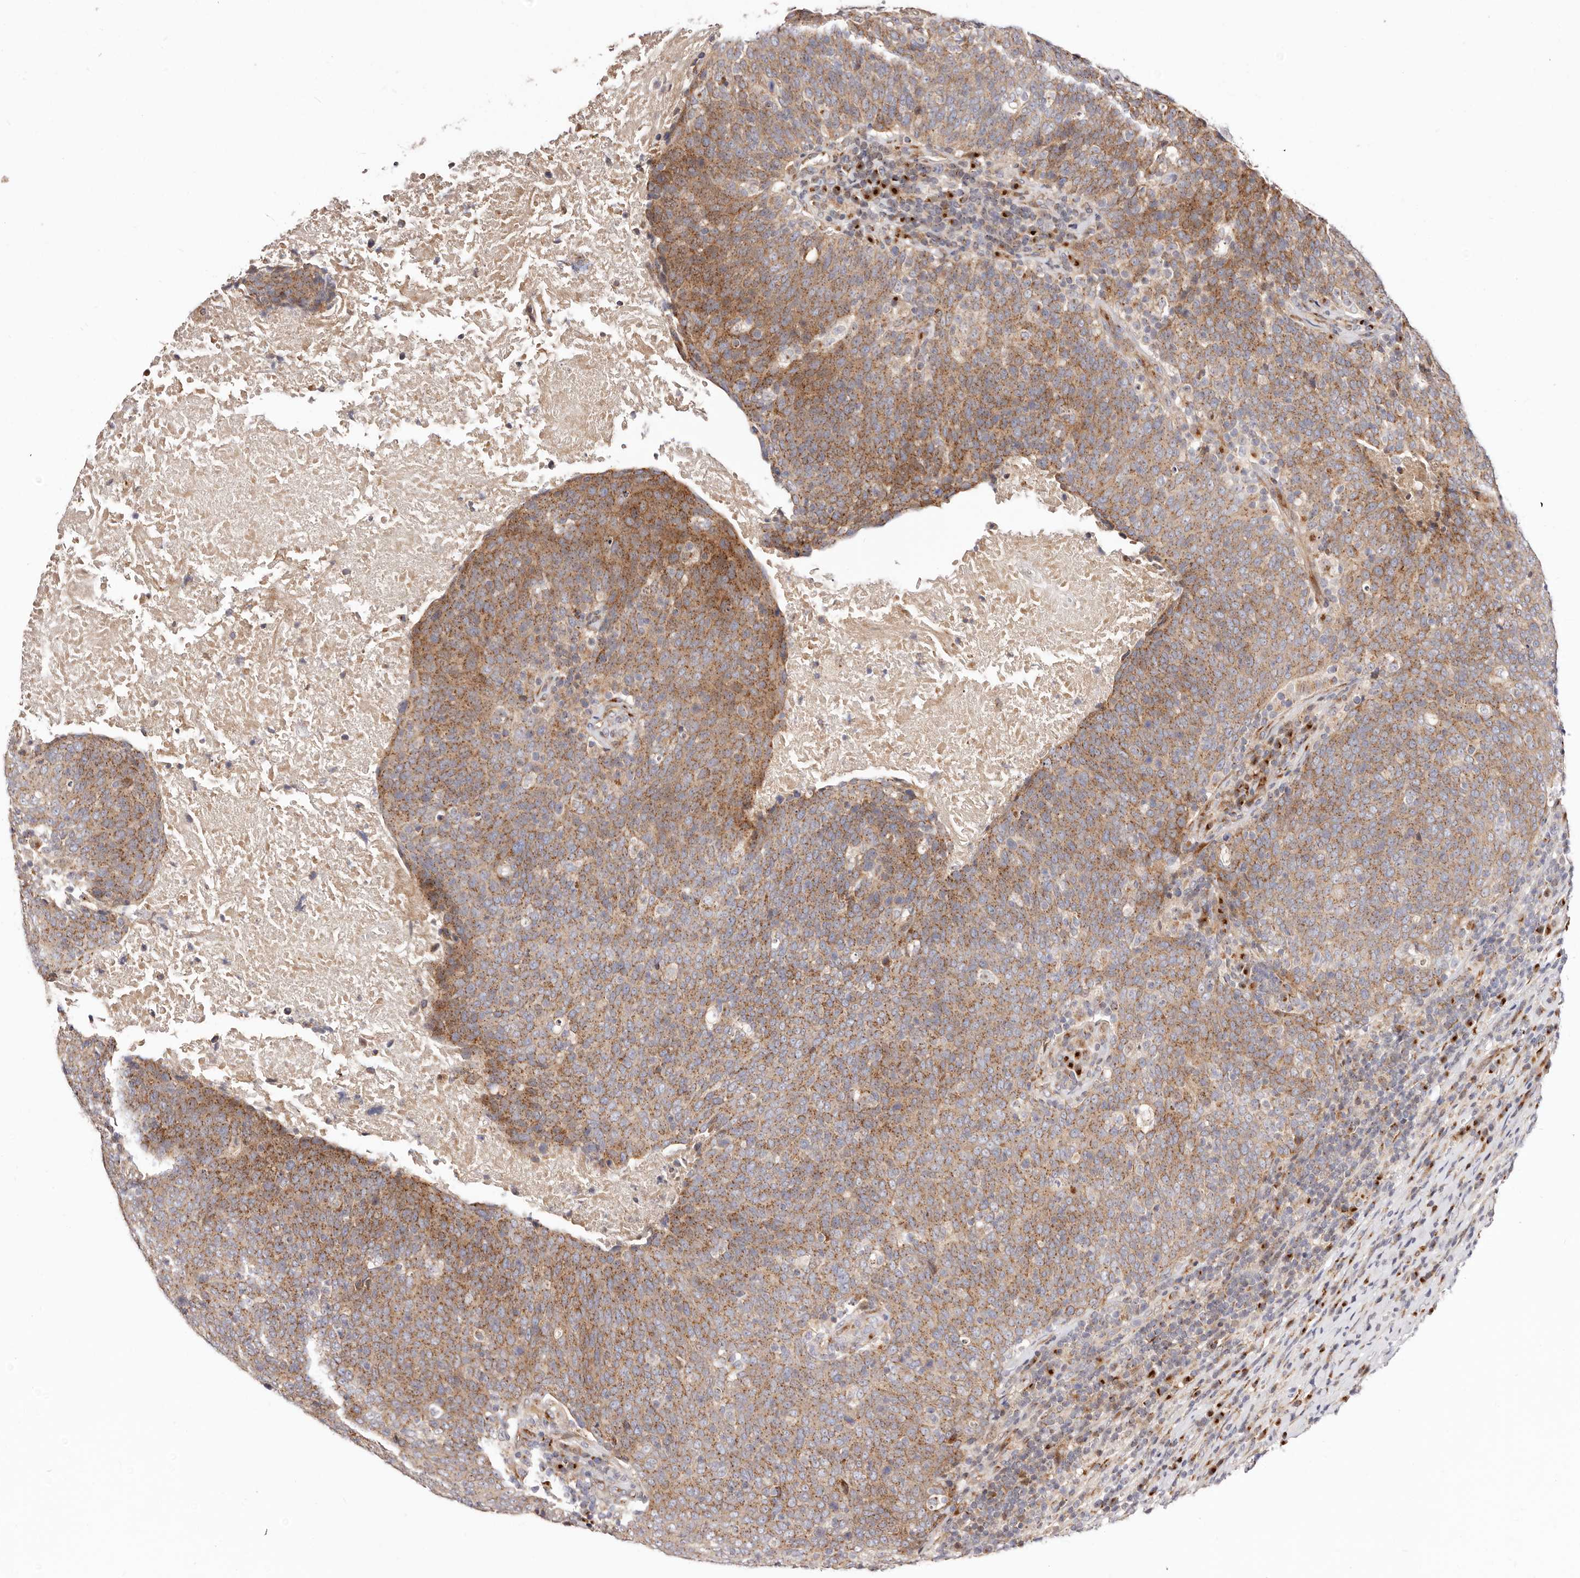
{"staining": {"intensity": "moderate", "quantity": ">75%", "location": "cytoplasmic/membranous"}, "tissue": "head and neck cancer", "cell_type": "Tumor cells", "image_type": "cancer", "snomed": [{"axis": "morphology", "description": "Squamous cell carcinoma, NOS"}, {"axis": "morphology", "description": "Squamous cell carcinoma, metastatic, NOS"}, {"axis": "topography", "description": "Lymph node"}, {"axis": "topography", "description": "Head-Neck"}], "caption": "There is medium levels of moderate cytoplasmic/membranous expression in tumor cells of head and neck cancer (squamous cell carcinoma), as demonstrated by immunohistochemical staining (brown color).", "gene": "MAPK6", "patient": {"sex": "male", "age": 62}}